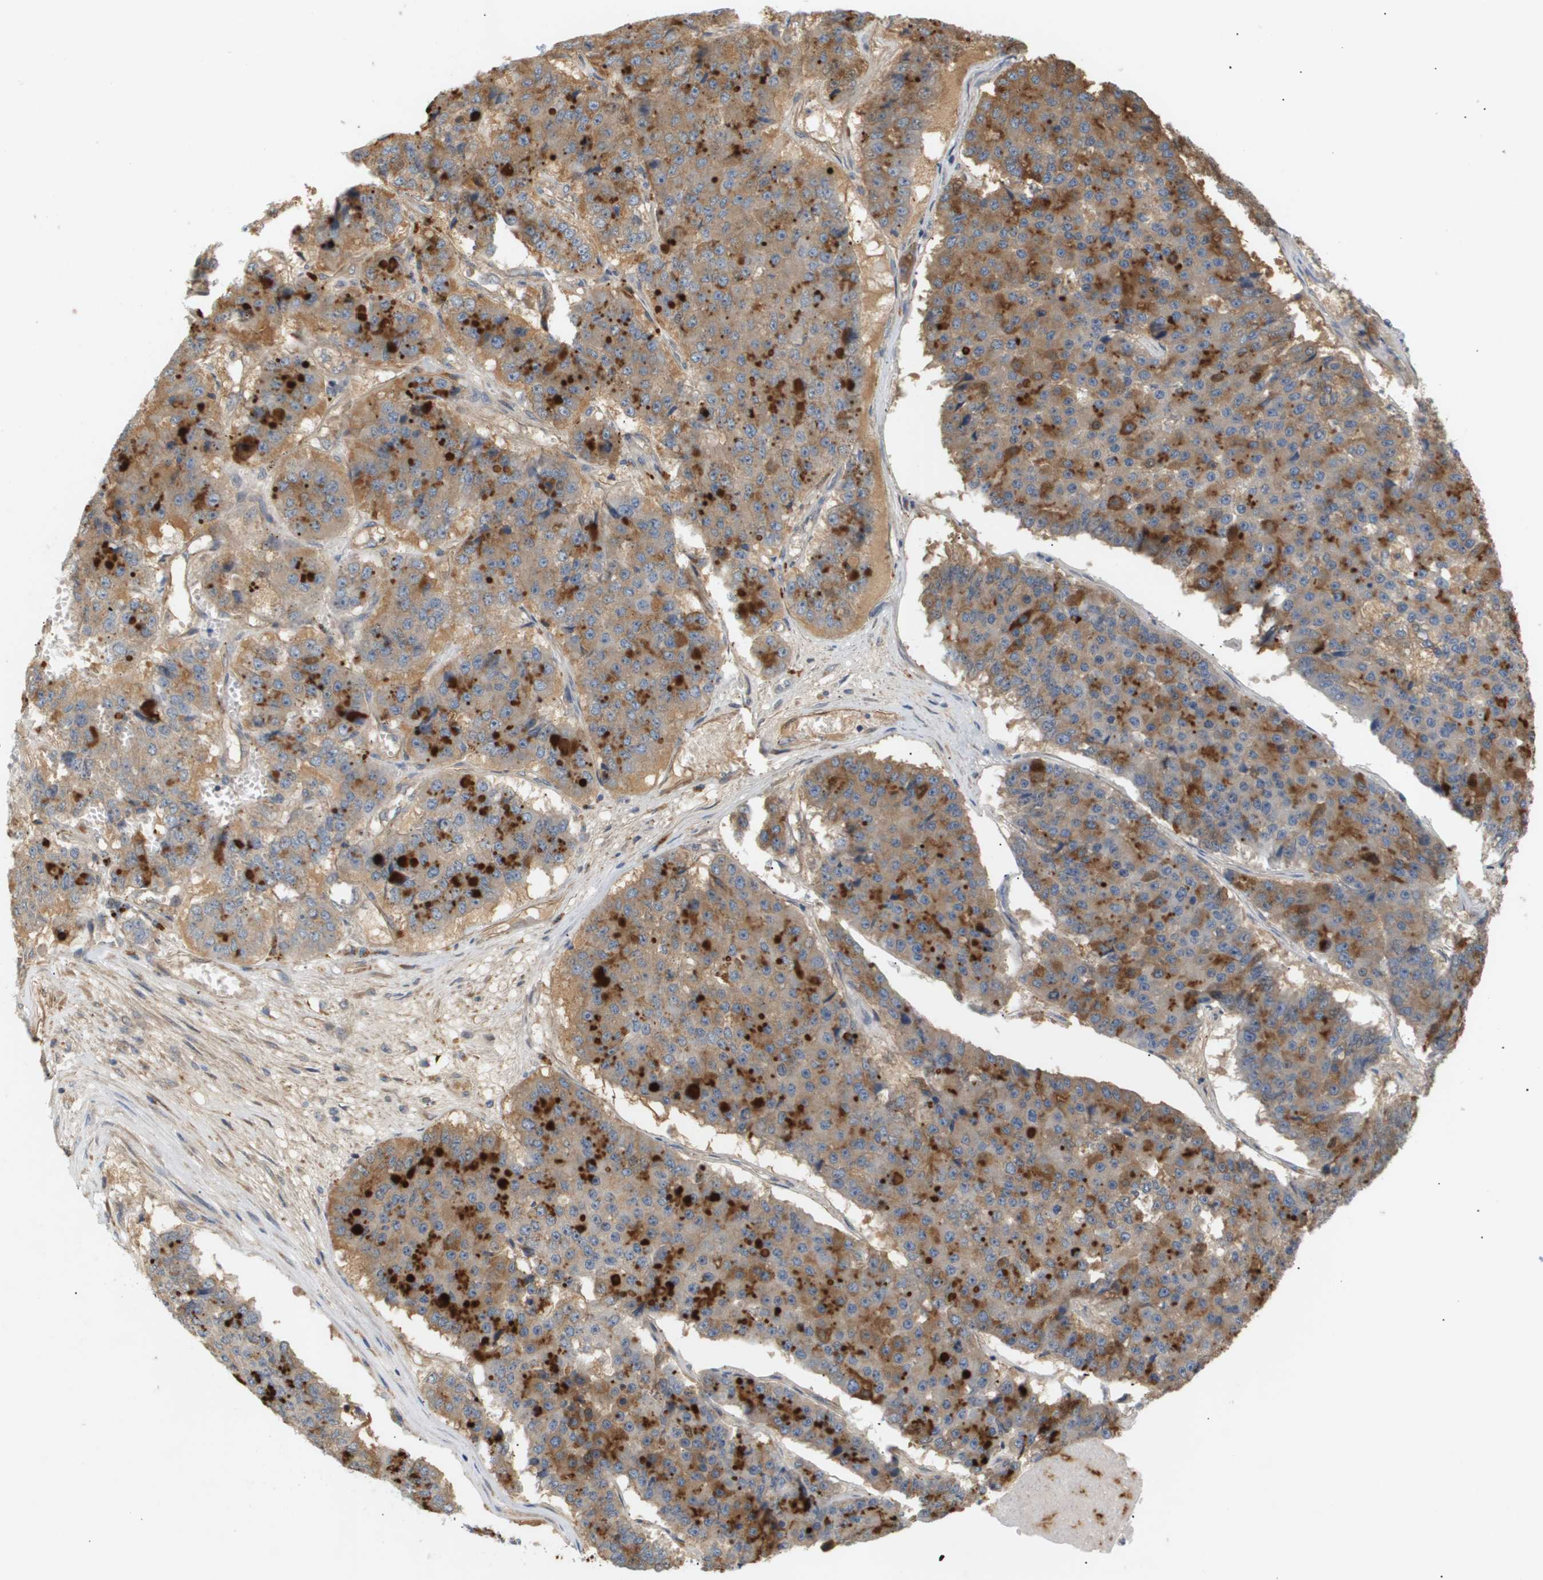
{"staining": {"intensity": "moderate", "quantity": "25%-75%", "location": "cytoplasmic/membranous"}, "tissue": "pancreatic cancer", "cell_type": "Tumor cells", "image_type": "cancer", "snomed": [{"axis": "morphology", "description": "Adenocarcinoma, NOS"}, {"axis": "topography", "description": "Pancreas"}], "caption": "High-magnification brightfield microscopy of pancreatic adenocarcinoma stained with DAB (brown) and counterstained with hematoxylin (blue). tumor cells exhibit moderate cytoplasmic/membranous staining is seen in about25%-75% of cells.", "gene": "CORO2B", "patient": {"sex": "male", "age": 50}}